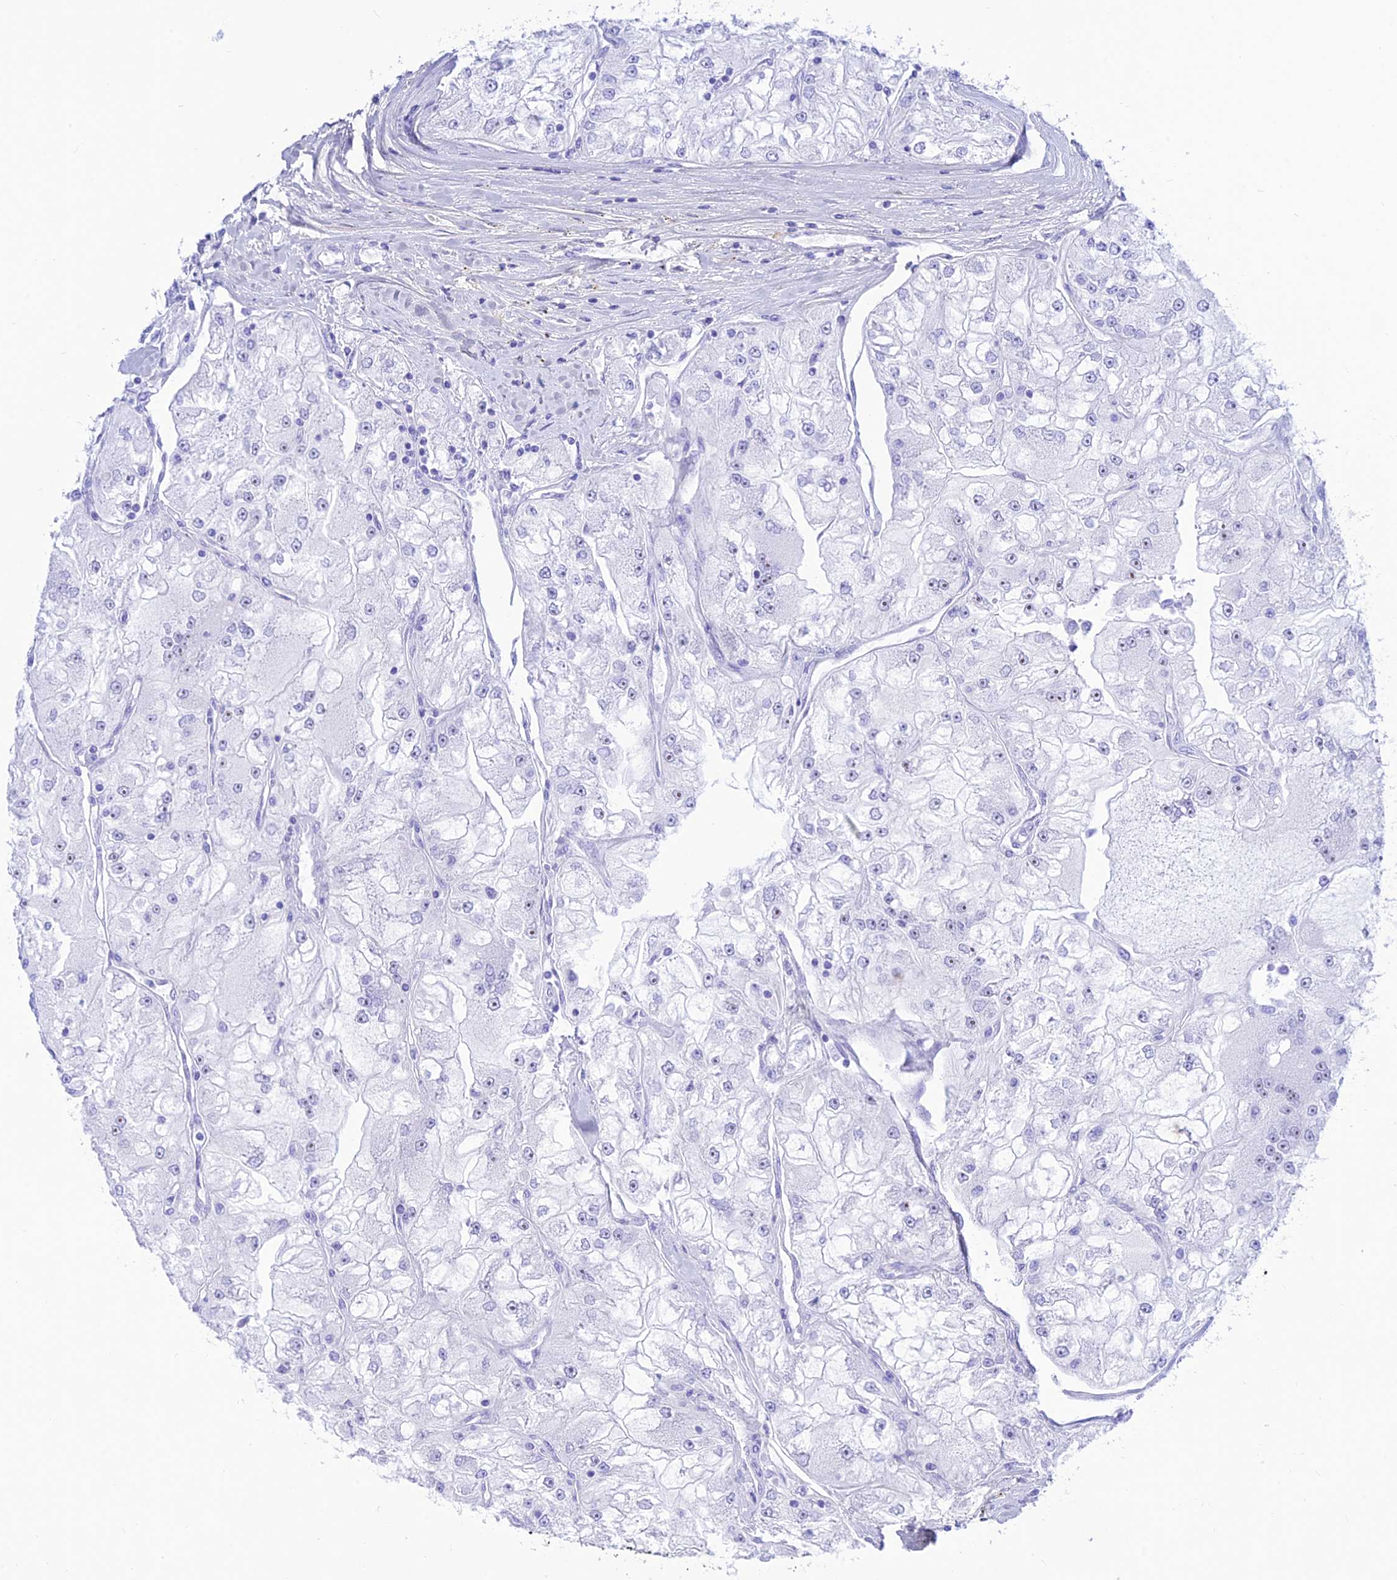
{"staining": {"intensity": "negative", "quantity": "none", "location": "none"}, "tissue": "renal cancer", "cell_type": "Tumor cells", "image_type": "cancer", "snomed": [{"axis": "morphology", "description": "Adenocarcinoma, NOS"}, {"axis": "topography", "description": "Kidney"}], "caption": "Human adenocarcinoma (renal) stained for a protein using immunohistochemistry shows no staining in tumor cells.", "gene": "PRNP", "patient": {"sex": "female", "age": 72}}